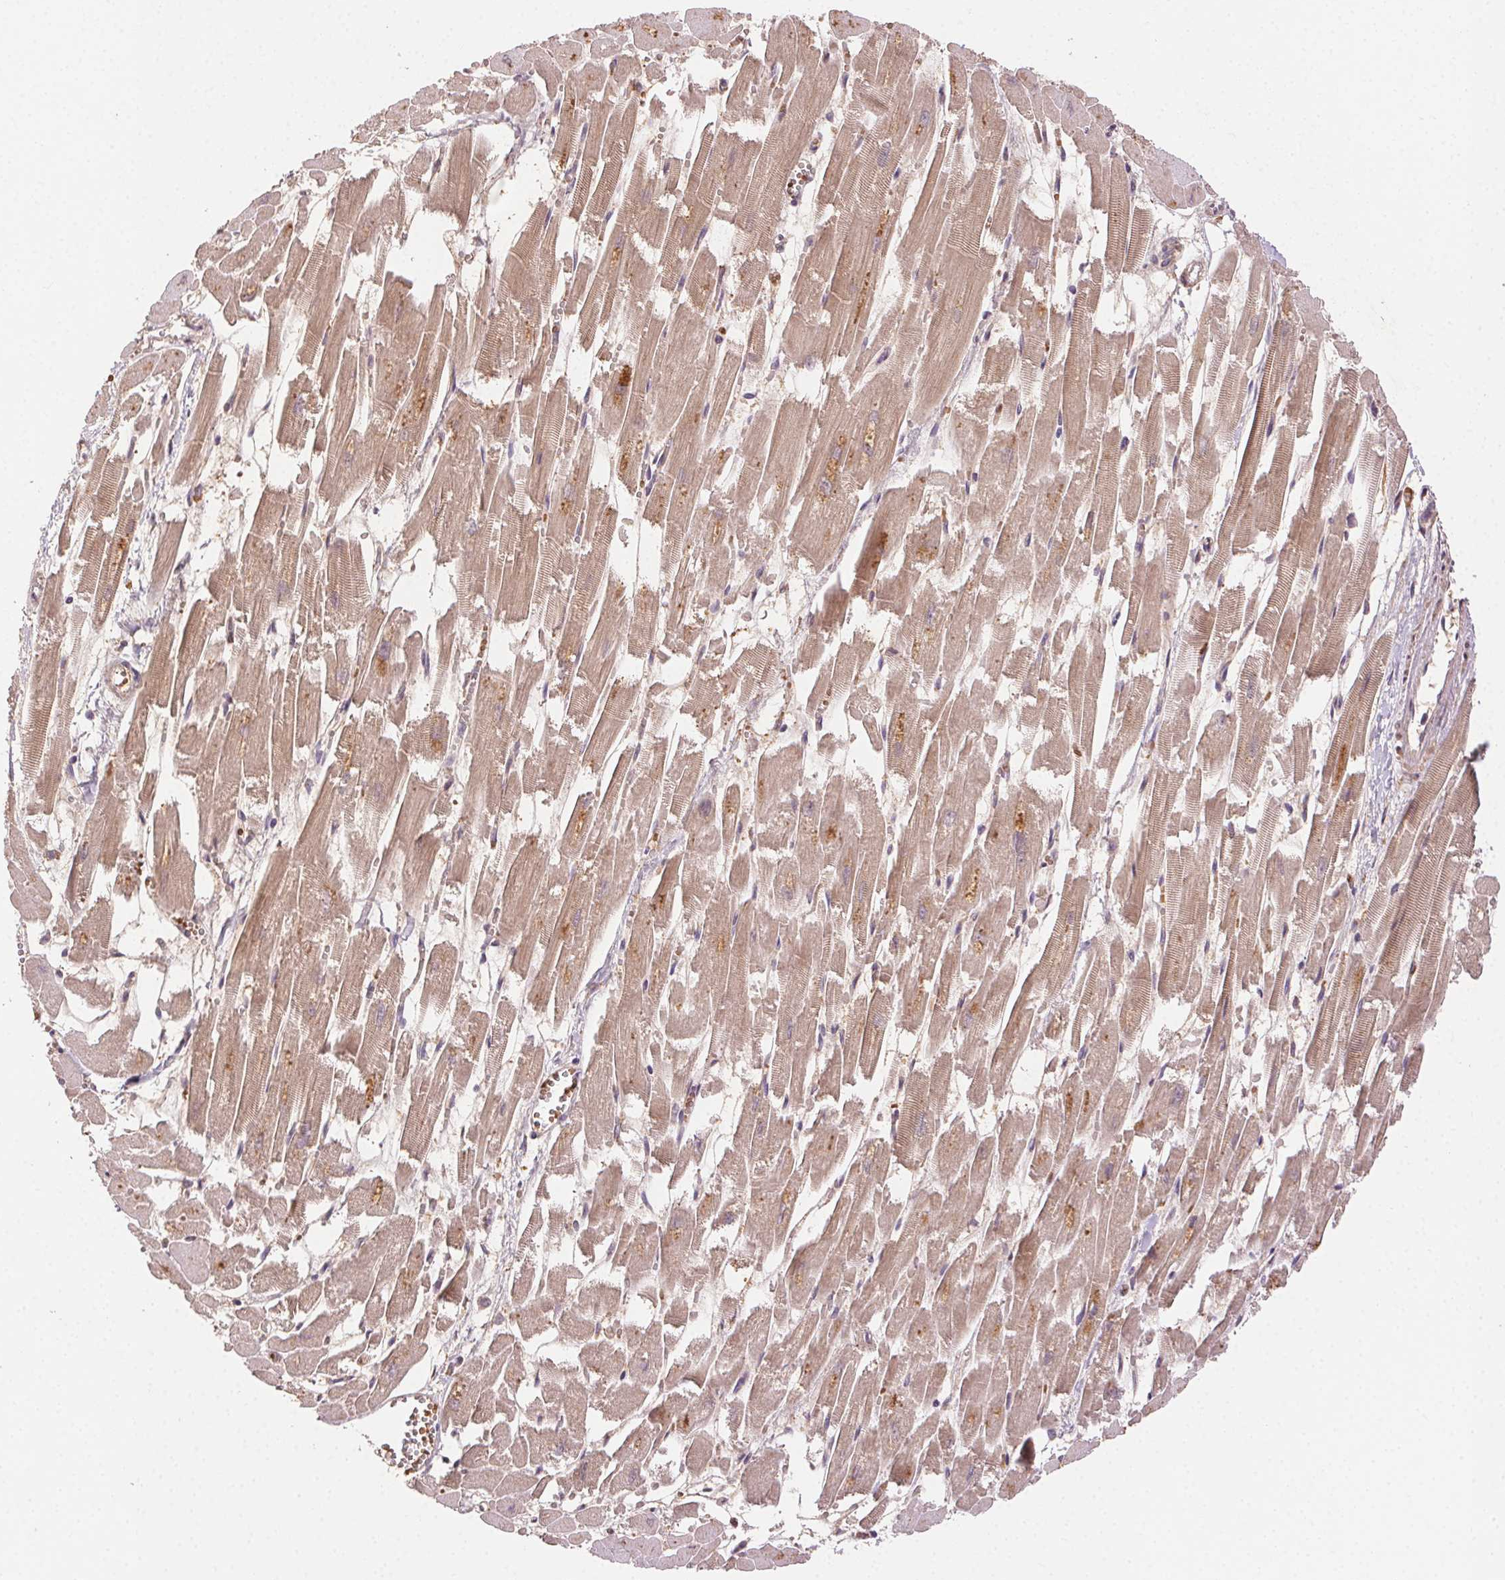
{"staining": {"intensity": "moderate", "quantity": "25%-75%", "location": "cytoplasmic/membranous"}, "tissue": "heart muscle", "cell_type": "Cardiomyocytes", "image_type": "normal", "snomed": [{"axis": "morphology", "description": "Normal tissue, NOS"}, {"axis": "topography", "description": "Heart"}], "caption": "A brown stain labels moderate cytoplasmic/membranous expression of a protein in cardiomyocytes of normal heart muscle. The staining was performed using DAB (3,3'-diaminobenzidine), with brown indicating positive protein expression. Nuclei are stained blue with hematoxylin.", "gene": "KLHL15", "patient": {"sex": "female", "age": 52}}